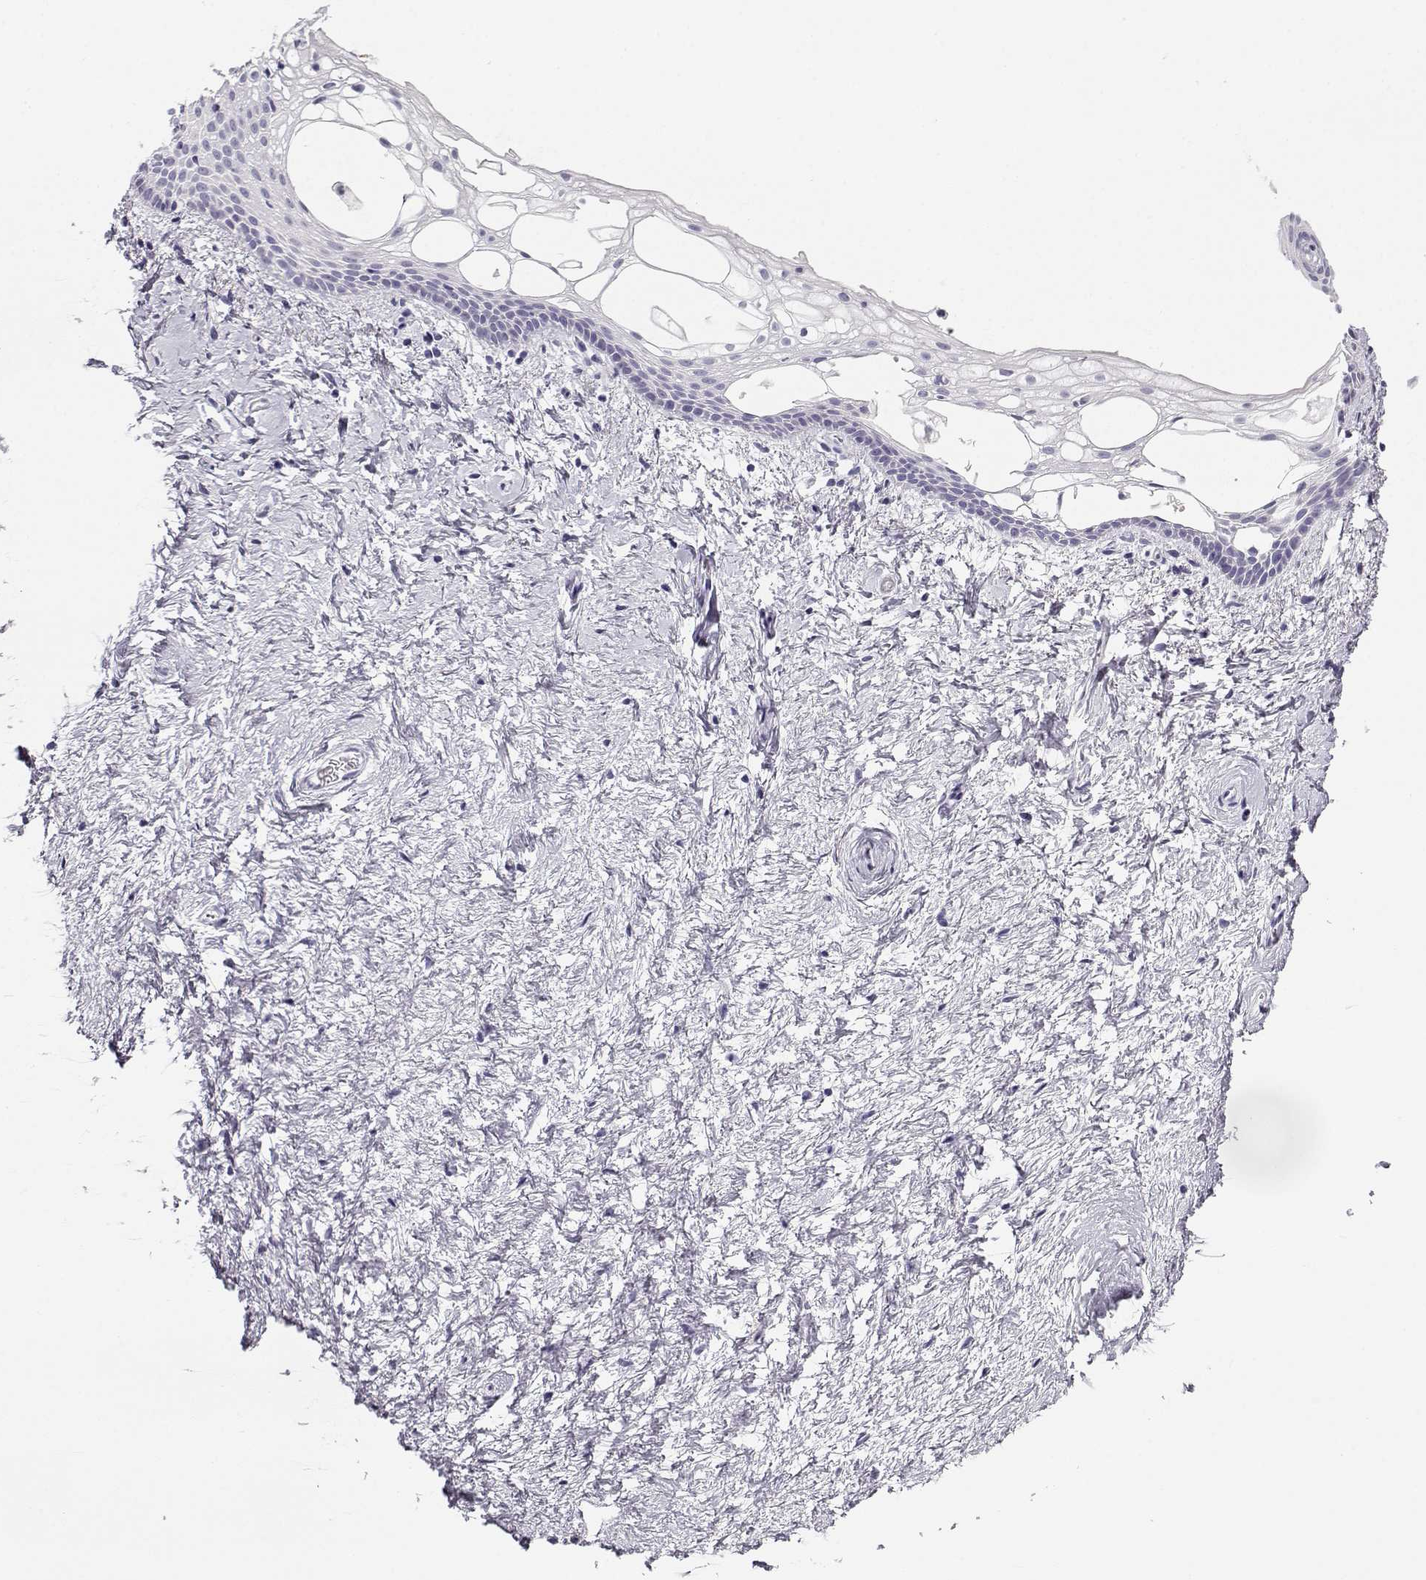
{"staining": {"intensity": "negative", "quantity": "none", "location": "none"}, "tissue": "vagina", "cell_type": "Squamous epithelial cells", "image_type": "normal", "snomed": [{"axis": "morphology", "description": "Normal tissue, NOS"}, {"axis": "topography", "description": "Vagina"}], "caption": "The immunohistochemistry (IHC) photomicrograph has no significant positivity in squamous epithelial cells of vagina.", "gene": "CABS1", "patient": {"sex": "female", "age": 61}}